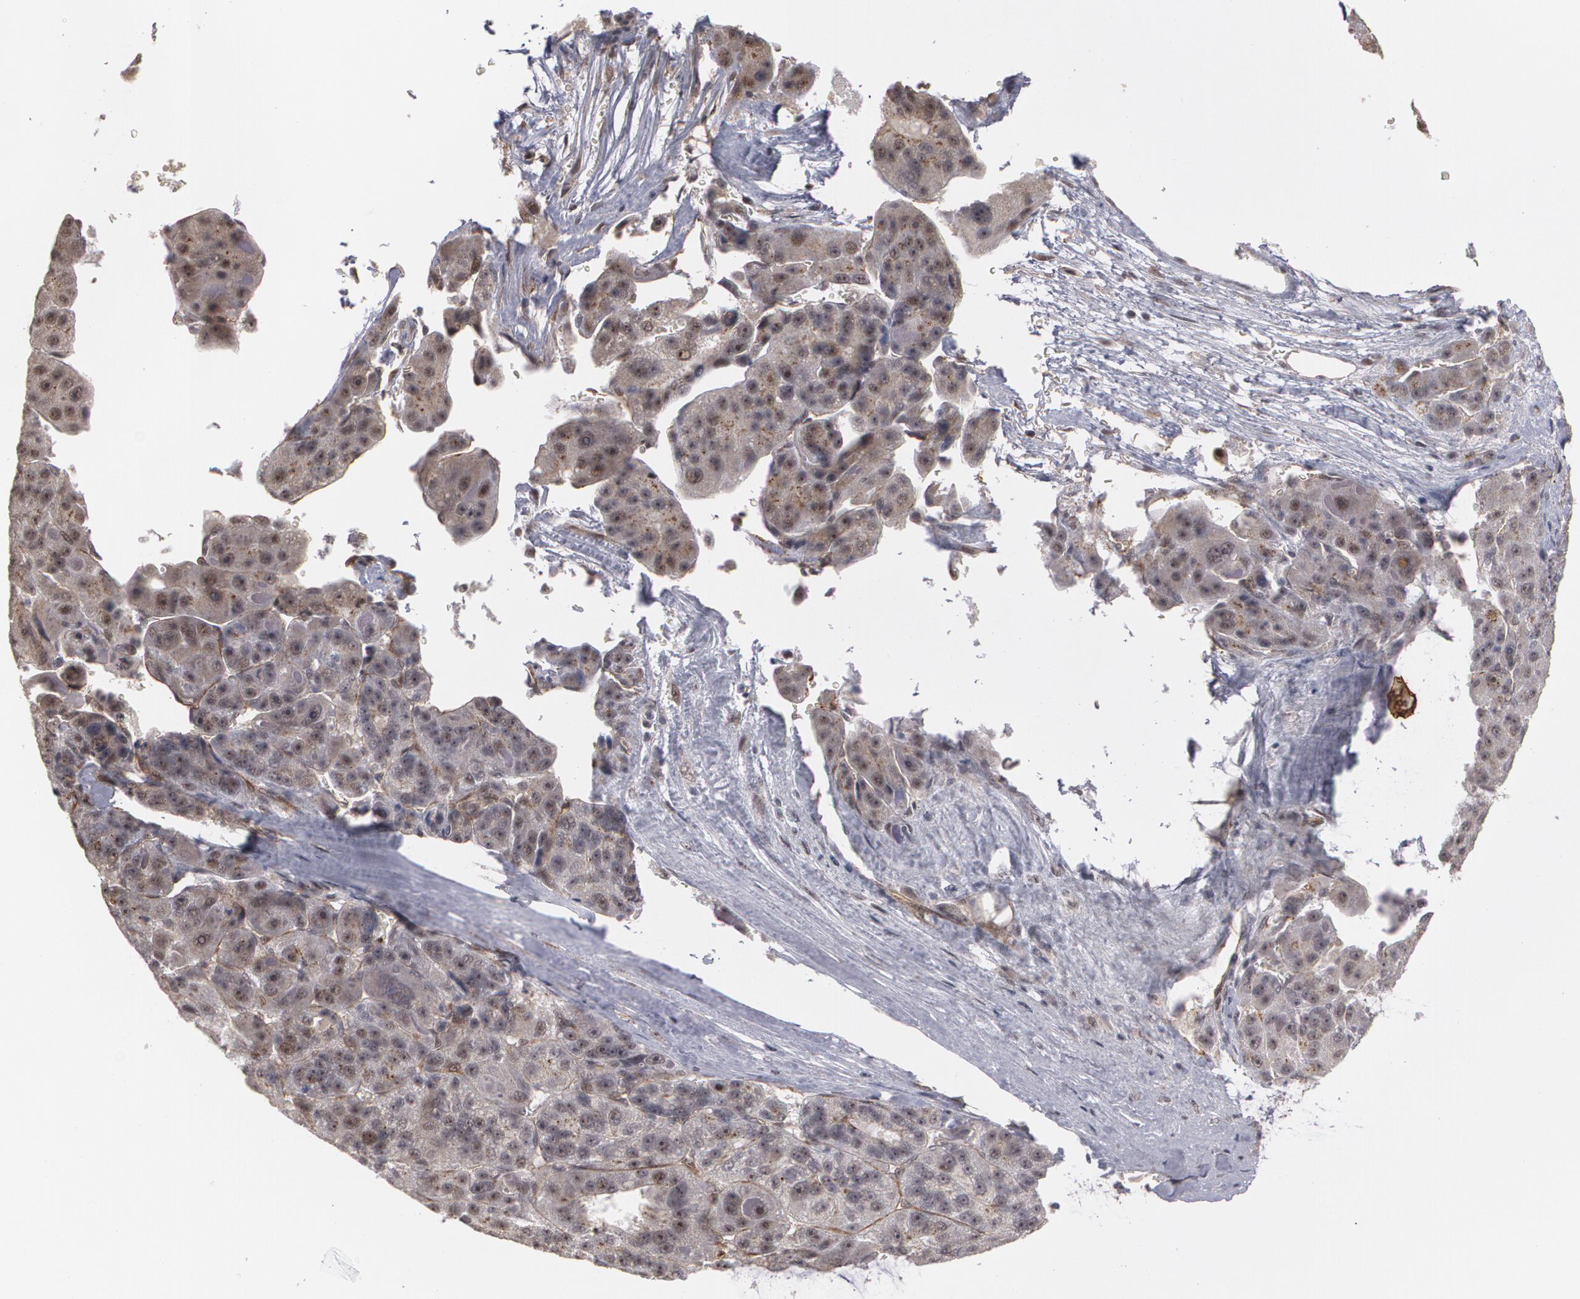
{"staining": {"intensity": "moderate", "quantity": "25%-75%", "location": "cytoplasmic/membranous,nuclear"}, "tissue": "liver cancer", "cell_type": "Tumor cells", "image_type": "cancer", "snomed": [{"axis": "morphology", "description": "Carcinoma, Hepatocellular, NOS"}, {"axis": "topography", "description": "Liver"}], "caption": "Protein expression analysis of liver cancer demonstrates moderate cytoplasmic/membranous and nuclear staining in about 25%-75% of tumor cells.", "gene": "ZNF75A", "patient": {"sex": "male", "age": 76}}